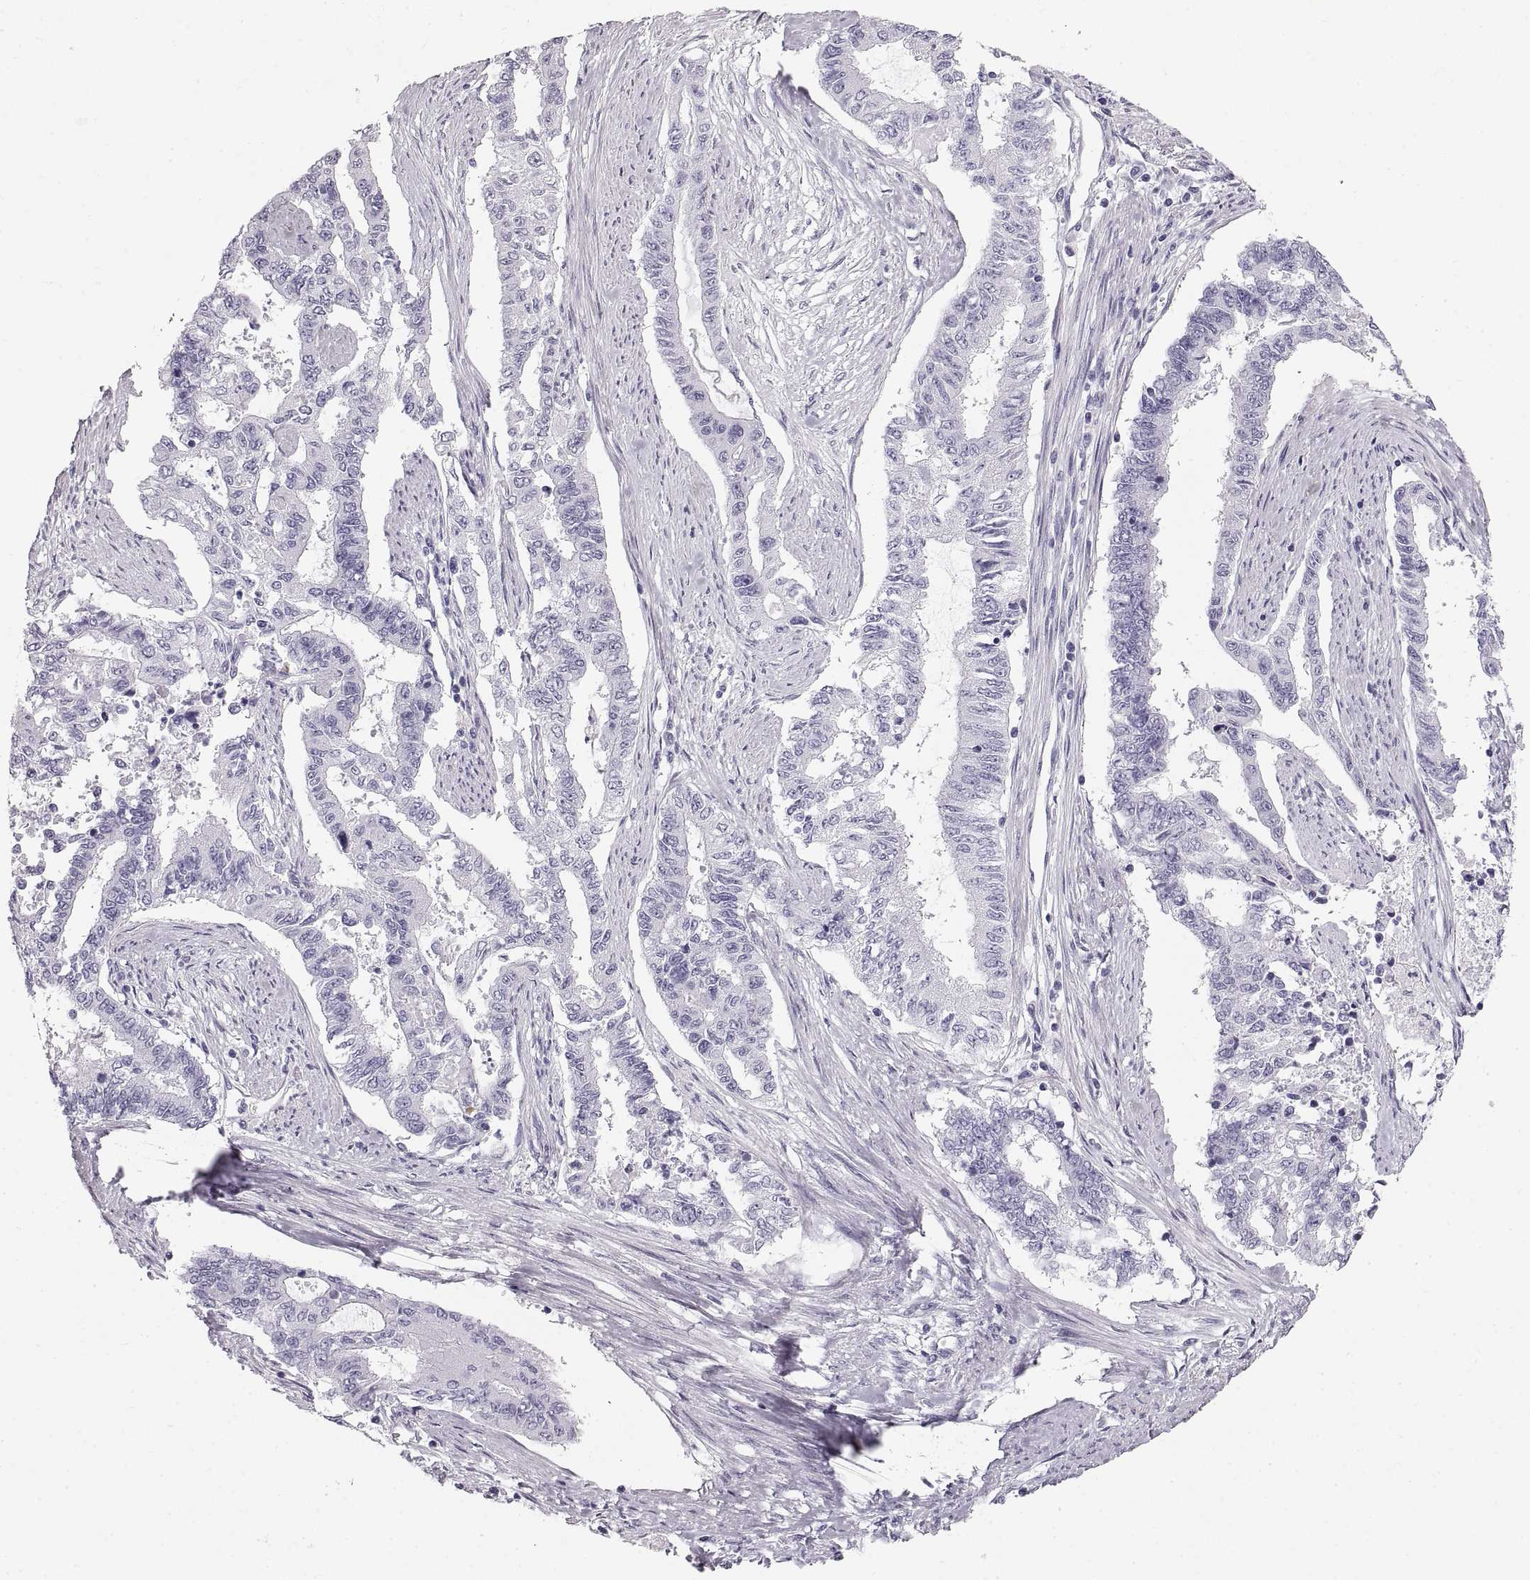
{"staining": {"intensity": "negative", "quantity": "none", "location": "none"}, "tissue": "endometrial cancer", "cell_type": "Tumor cells", "image_type": "cancer", "snomed": [{"axis": "morphology", "description": "Adenocarcinoma, NOS"}, {"axis": "topography", "description": "Uterus"}], "caption": "This is a photomicrograph of immunohistochemistry staining of endometrial cancer (adenocarcinoma), which shows no positivity in tumor cells.", "gene": "CRYAA", "patient": {"sex": "female", "age": 59}}